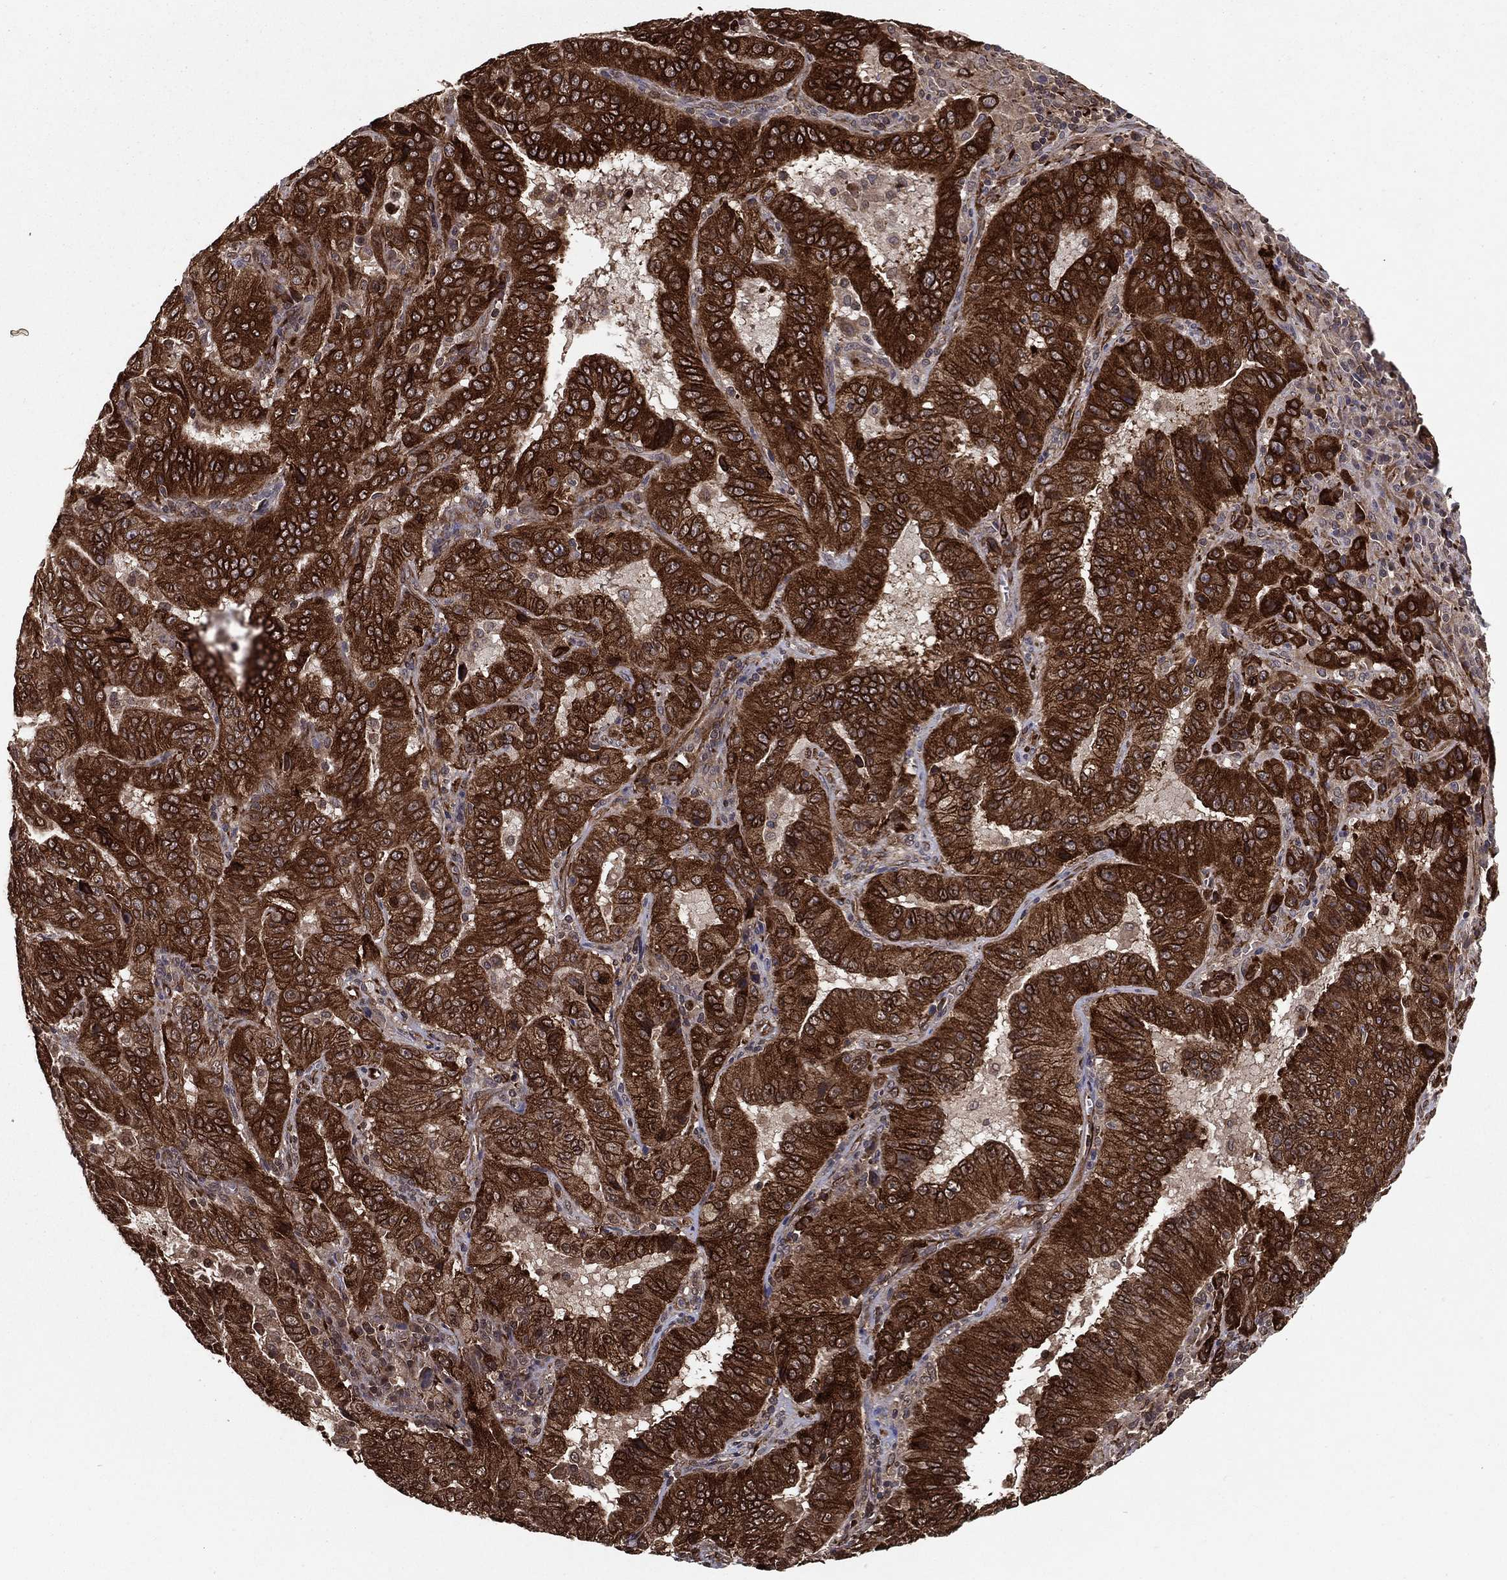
{"staining": {"intensity": "strong", "quantity": ">75%", "location": "cytoplasmic/membranous"}, "tissue": "pancreatic cancer", "cell_type": "Tumor cells", "image_type": "cancer", "snomed": [{"axis": "morphology", "description": "Adenocarcinoma, NOS"}, {"axis": "topography", "description": "Pancreas"}], "caption": "Pancreatic cancer (adenocarcinoma) was stained to show a protein in brown. There is high levels of strong cytoplasmic/membranous staining in about >75% of tumor cells. The staining was performed using DAB, with brown indicating positive protein expression. Nuclei are stained blue with hematoxylin.", "gene": "CERS2", "patient": {"sex": "male", "age": 63}}